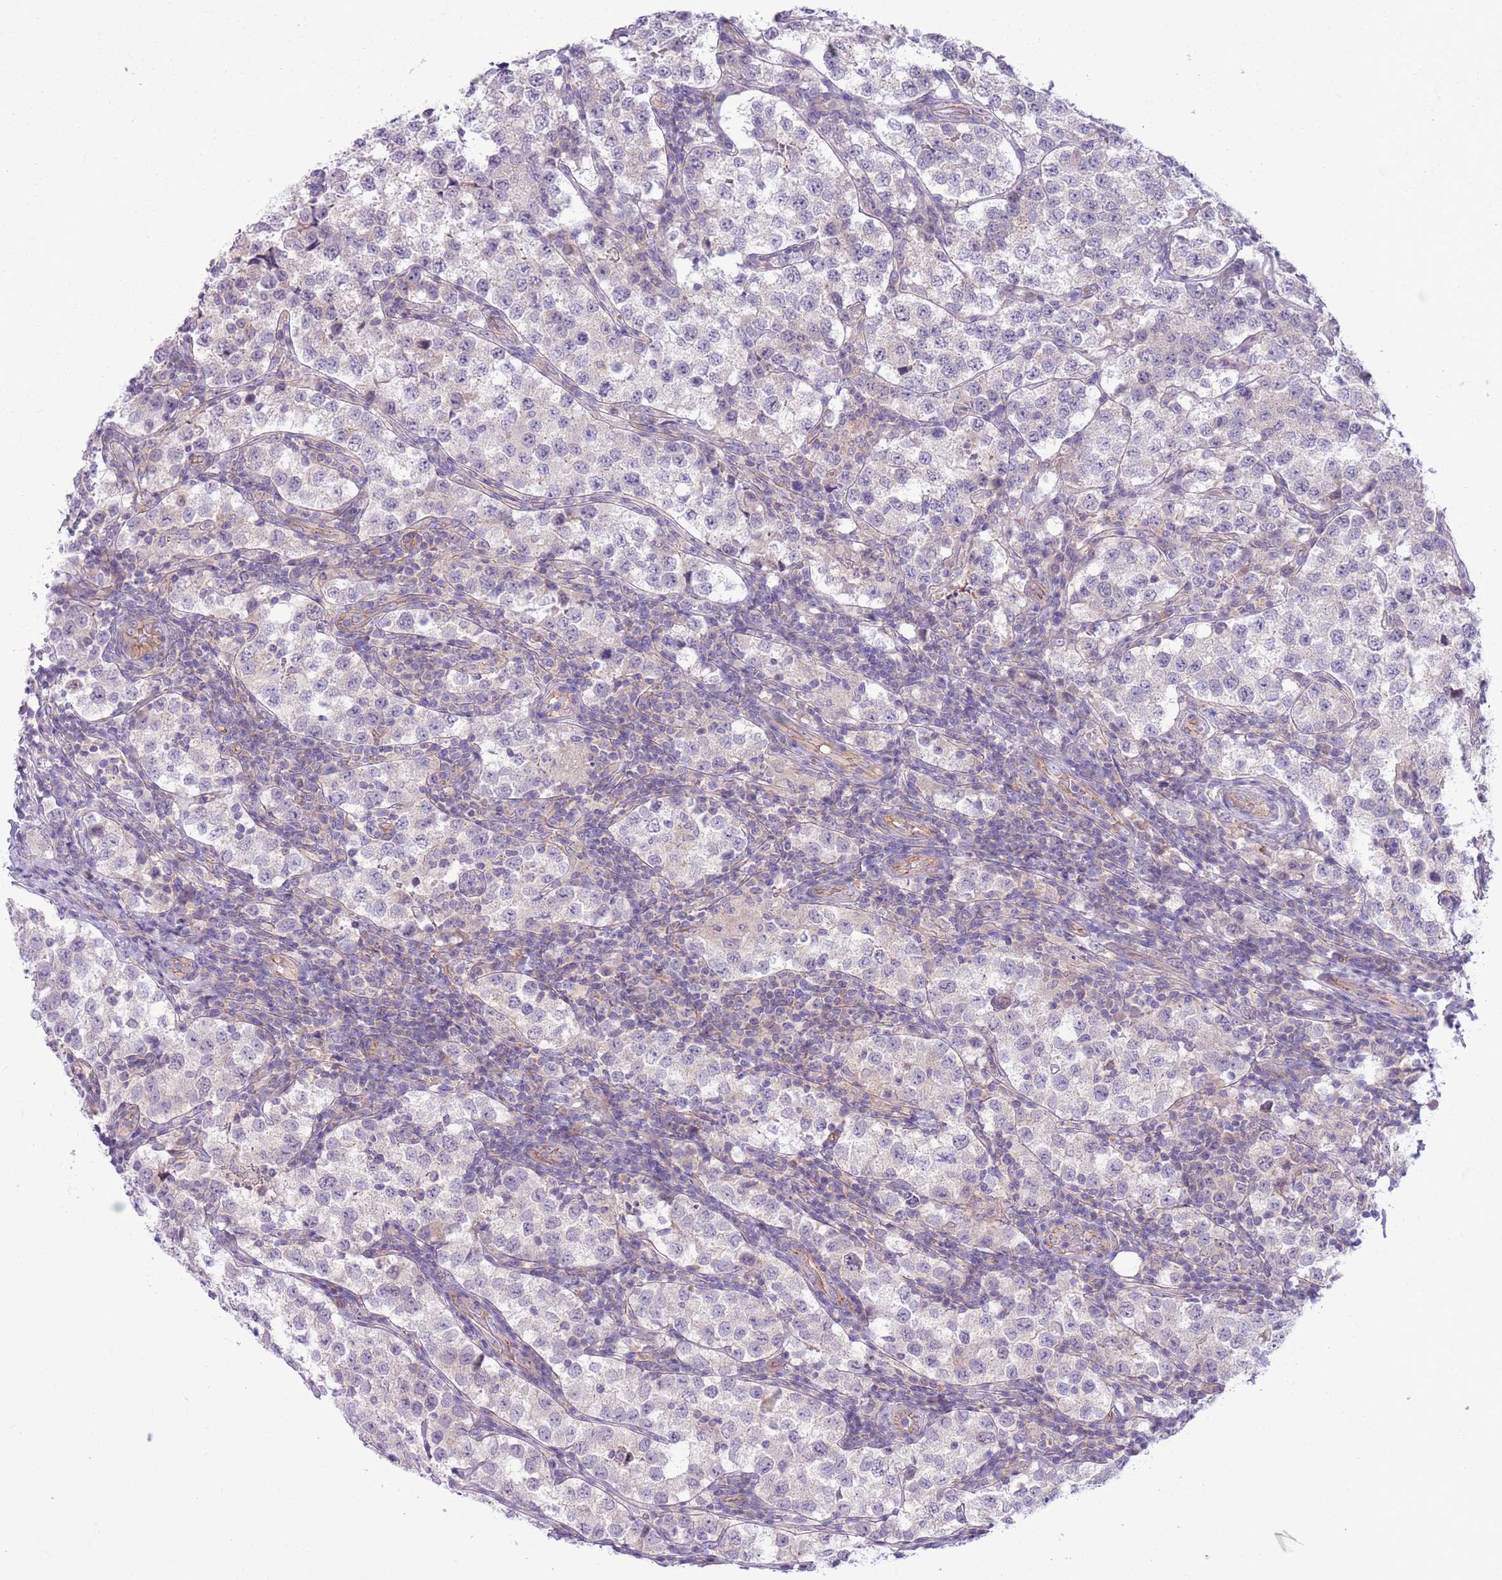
{"staining": {"intensity": "negative", "quantity": "none", "location": "none"}, "tissue": "testis cancer", "cell_type": "Tumor cells", "image_type": "cancer", "snomed": [{"axis": "morphology", "description": "Seminoma, NOS"}, {"axis": "topography", "description": "Testis"}], "caption": "DAB immunohistochemical staining of testis cancer displays no significant expression in tumor cells. (DAB IHC with hematoxylin counter stain).", "gene": "PARP8", "patient": {"sex": "male", "age": 34}}